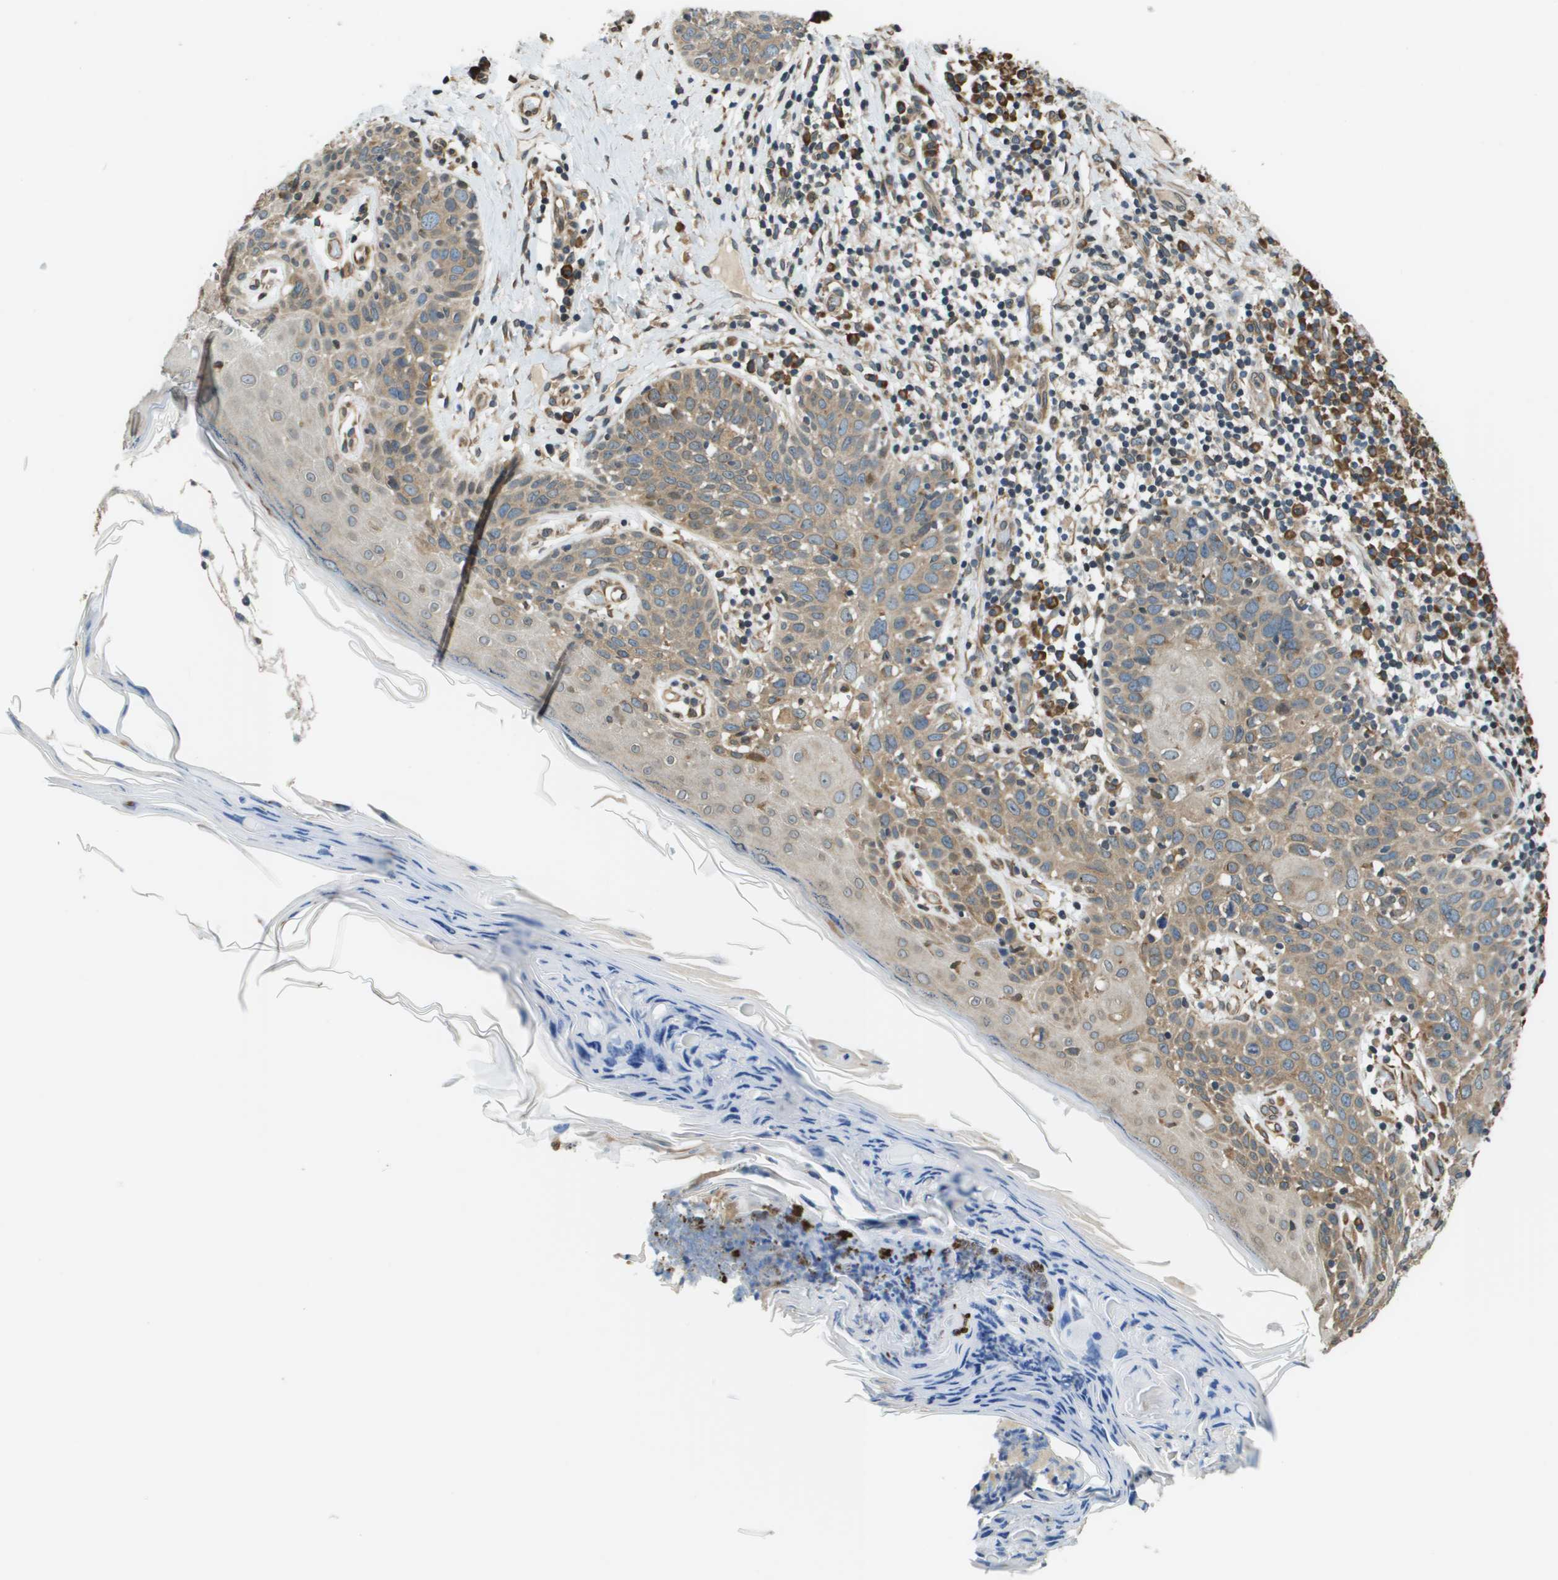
{"staining": {"intensity": "moderate", "quantity": "25%-75%", "location": "cytoplasmic/membranous"}, "tissue": "skin cancer", "cell_type": "Tumor cells", "image_type": "cancer", "snomed": [{"axis": "morphology", "description": "Squamous cell carcinoma in situ, NOS"}, {"axis": "morphology", "description": "Squamous cell carcinoma, NOS"}, {"axis": "topography", "description": "Skin"}], "caption": "IHC micrograph of human skin cancer (squamous cell carcinoma) stained for a protein (brown), which shows medium levels of moderate cytoplasmic/membranous positivity in about 25%-75% of tumor cells.", "gene": "SEC62", "patient": {"sex": "male", "age": 93}}